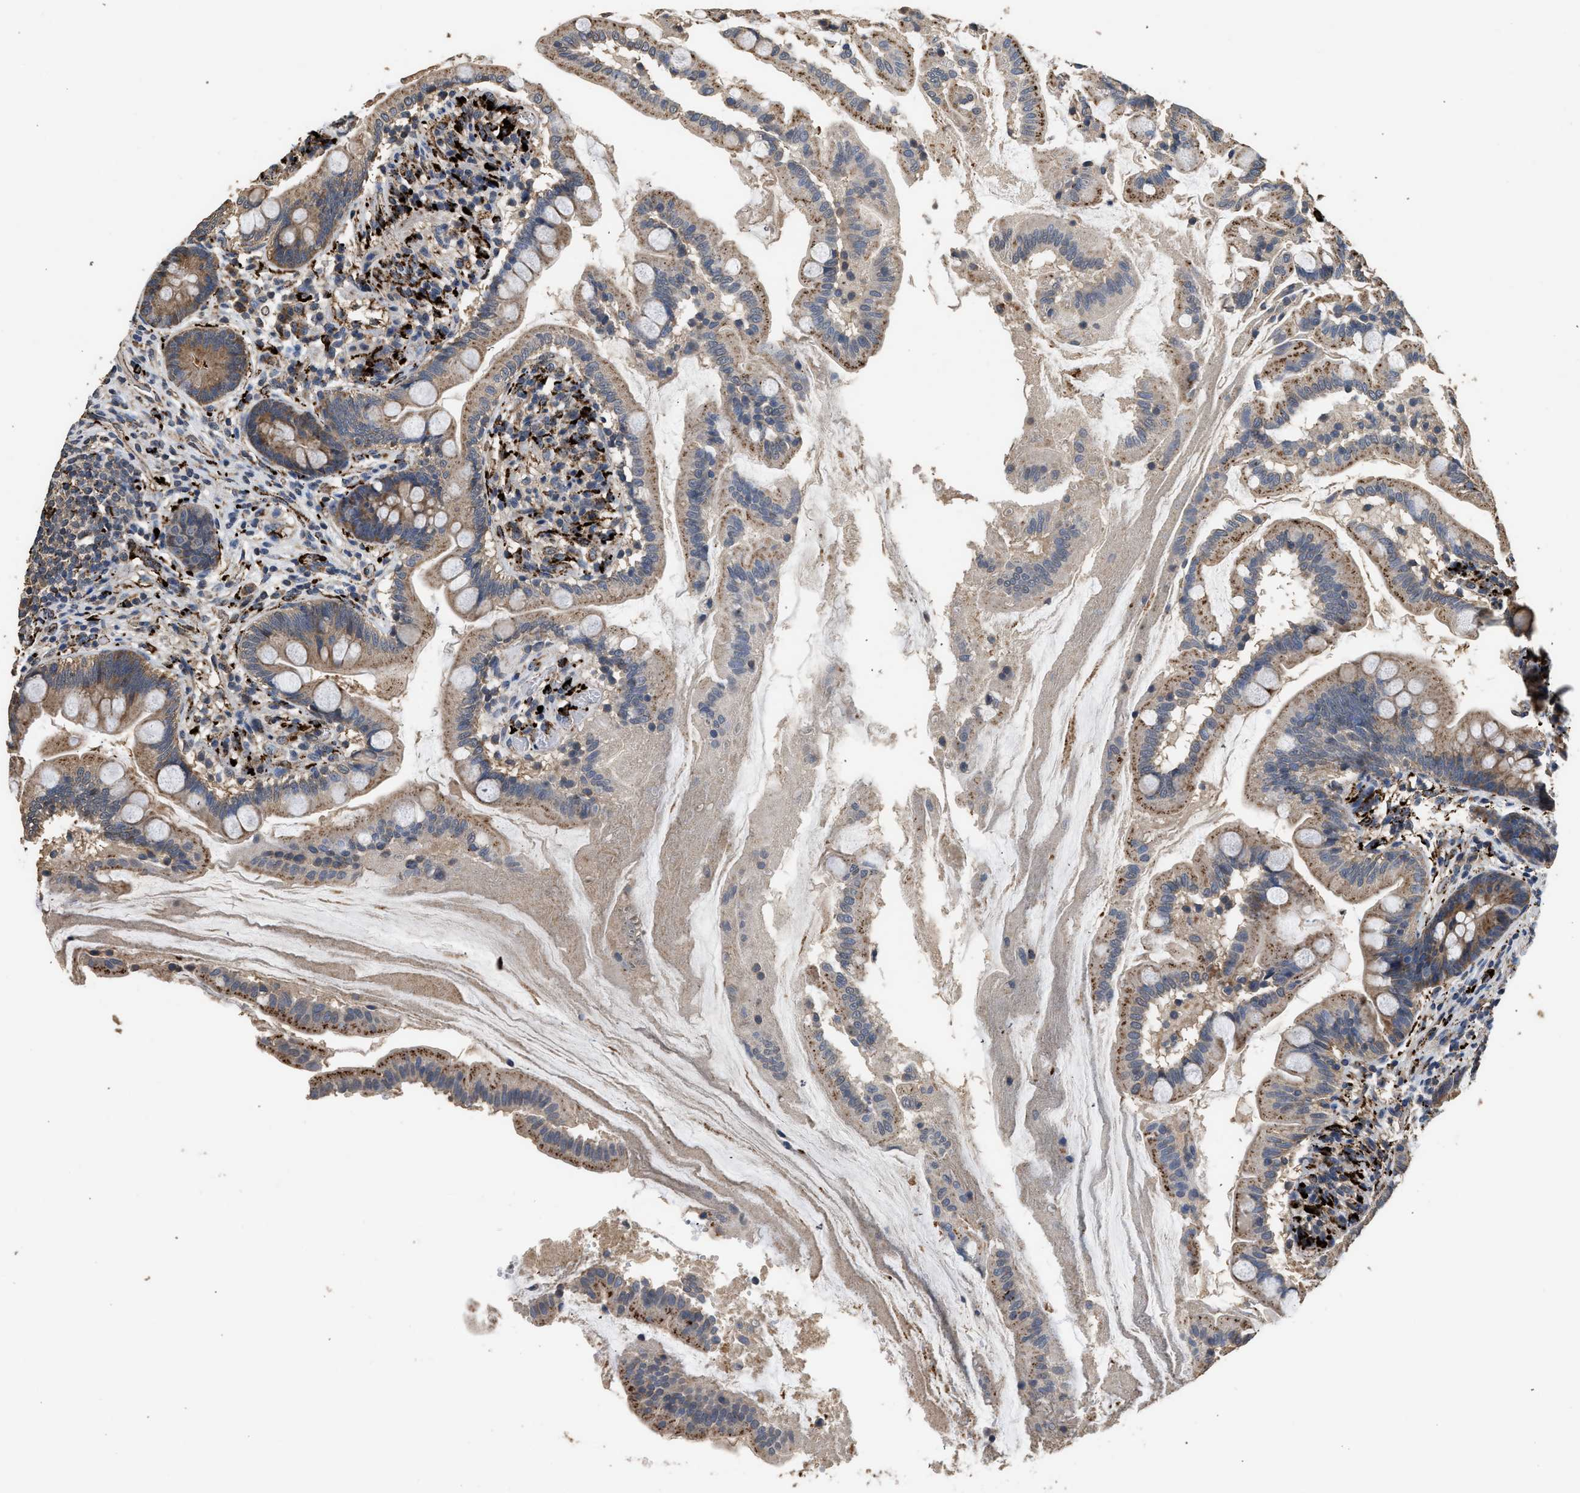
{"staining": {"intensity": "moderate", "quantity": ">75%", "location": "cytoplasmic/membranous"}, "tissue": "small intestine", "cell_type": "Glandular cells", "image_type": "normal", "snomed": [{"axis": "morphology", "description": "Normal tissue, NOS"}, {"axis": "topography", "description": "Small intestine"}], "caption": "IHC of unremarkable human small intestine exhibits medium levels of moderate cytoplasmic/membranous staining in approximately >75% of glandular cells.", "gene": "CTSV", "patient": {"sex": "female", "age": 56}}